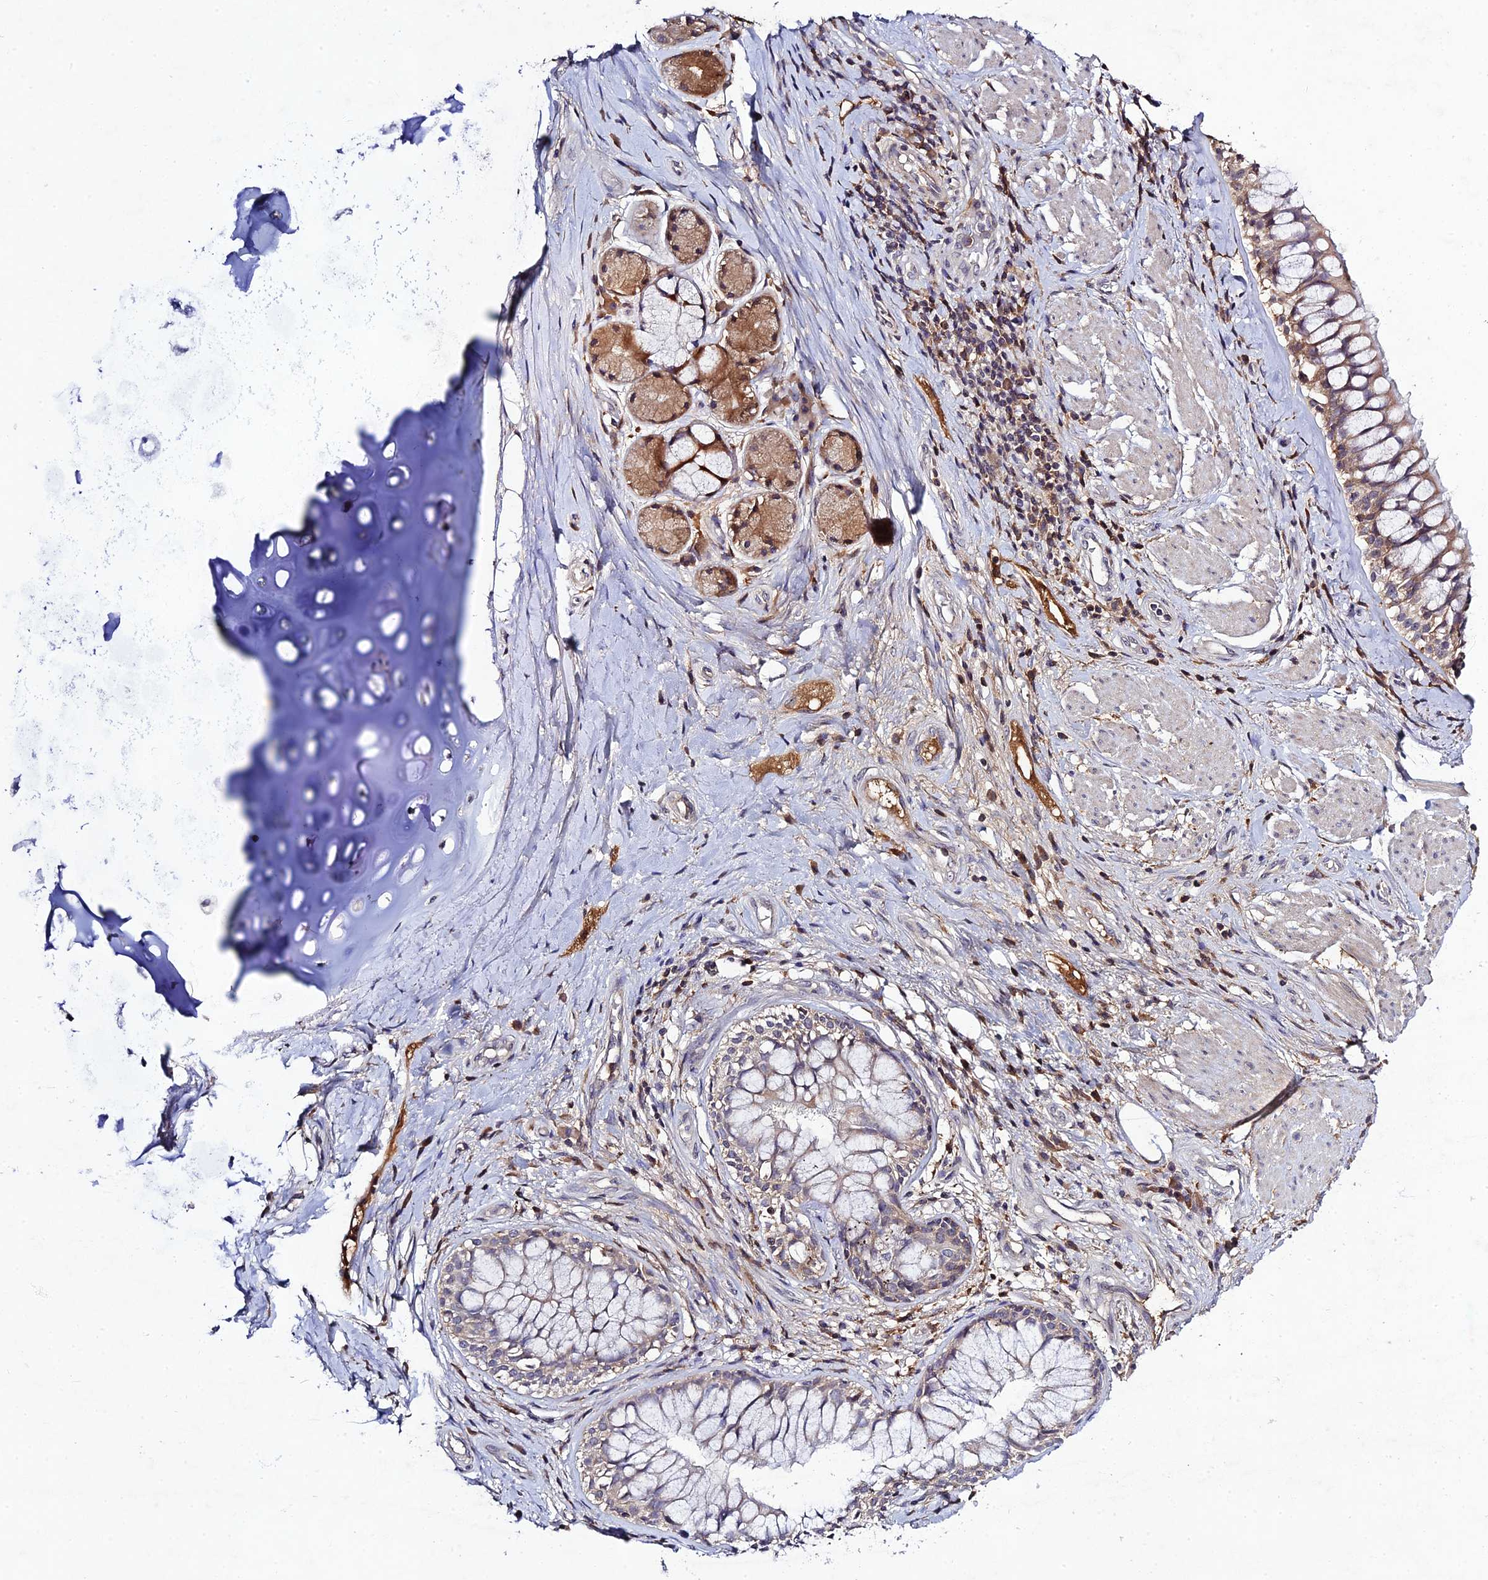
{"staining": {"intensity": "negative", "quantity": "none", "location": "none"}, "tissue": "adipose tissue", "cell_type": "Adipocytes", "image_type": "normal", "snomed": [{"axis": "morphology", "description": "Normal tissue, NOS"}, {"axis": "morphology", "description": "Squamous cell carcinoma, NOS"}, {"axis": "topography", "description": "Bronchus"}, {"axis": "topography", "description": "Lung"}], "caption": "The immunohistochemistry histopathology image has no significant expression in adipocytes of adipose tissue. The staining is performed using DAB brown chromogen with nuclei counter-stained in using hematoxylin.", "gene": "CHST5", "patient": {"sex": "male", "age": 64}}